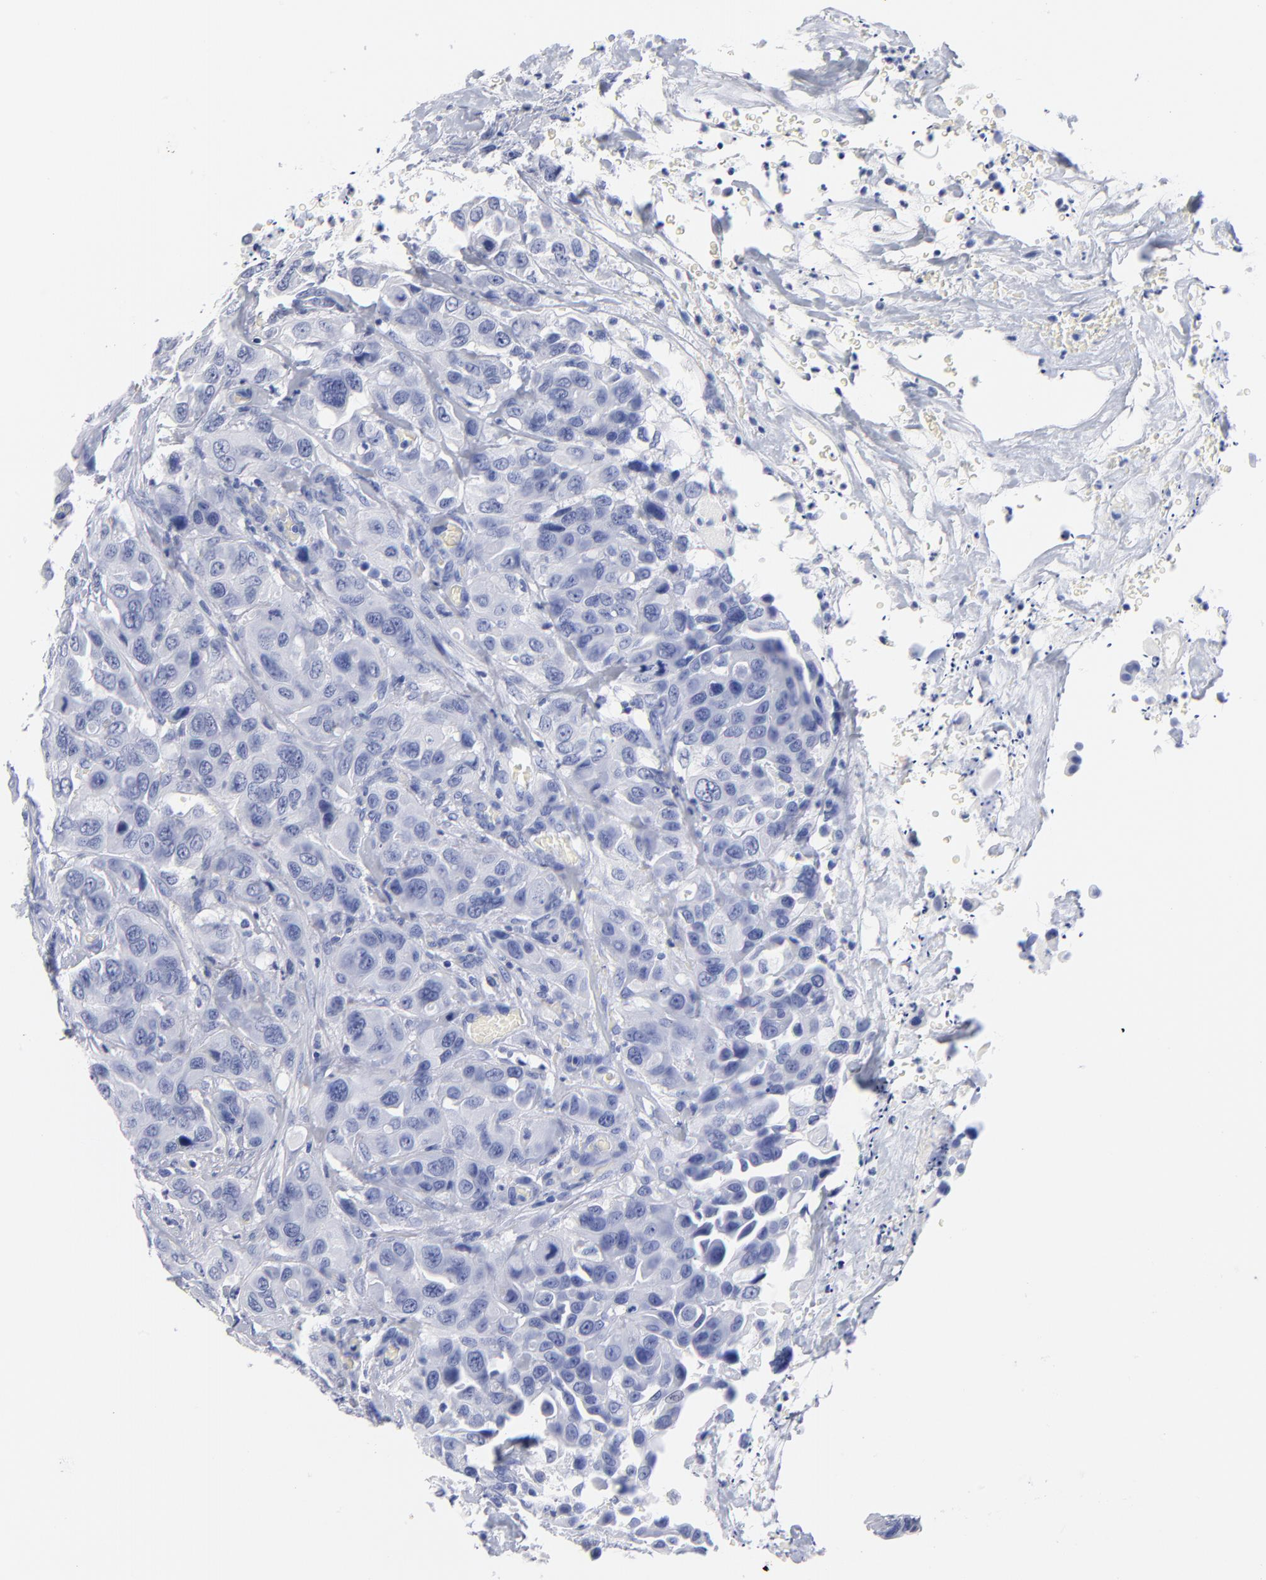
{"staining": {"intensity": "negative", "quantity": "none", "location": "none"}, "tissue": "urothelial cancer", "cell_type": "Tumor cells", "image_type": "cancer", "snomed": [{"axis": "morphology", "description": "Urothelial carcinoma, High grade"}, {"axis": "topography", "description": "Urinary bladder"}], "caption": "DAB immunohistochemical staining of human urothelial cancer shows no significant positivity in tumor cells.", "gene": "ACY1", "patient": {"sex": "male", "age": 73}}